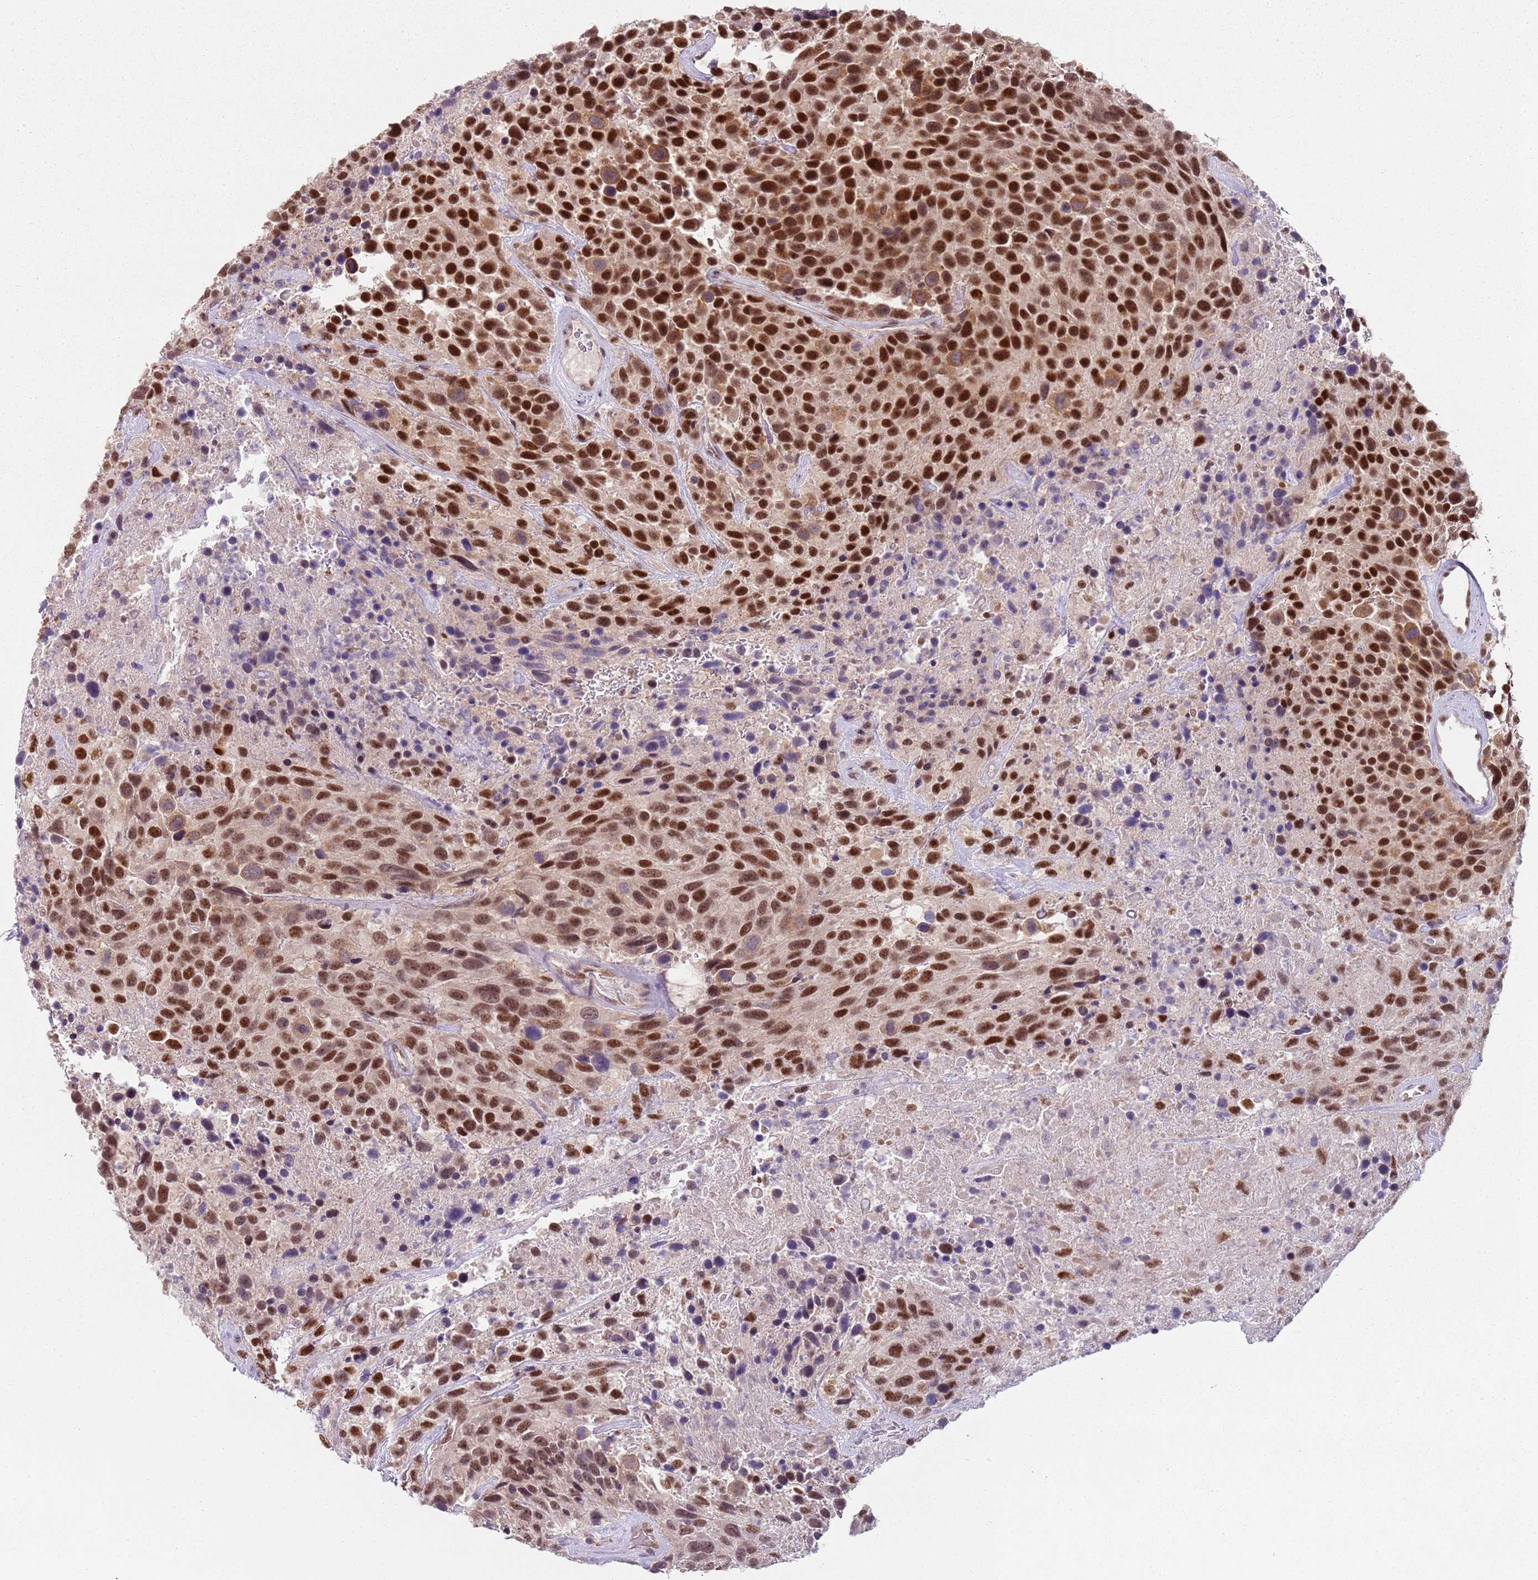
{"staining": {"intensity": "strong", "quantity": ">75%", "location": "nuclear"}, "tissue": "urothelial cancer", "cell_type": "Tumor cells", "image_type": "cancer", "snomed": [{"axis": "morphology", "description": "Urothelial carcinoma, High grade"}, {"axis": "topography", "description": "Urinary bladder"}], "caption": "High-power microscopy captured an immunohistochemistry histopathology image of urothelial cancer, revealing strong nuclear staining in about >75% of tumor cells.", "gene": "SMARCAL1", "patient": {"sex": "female", "age": 70}}